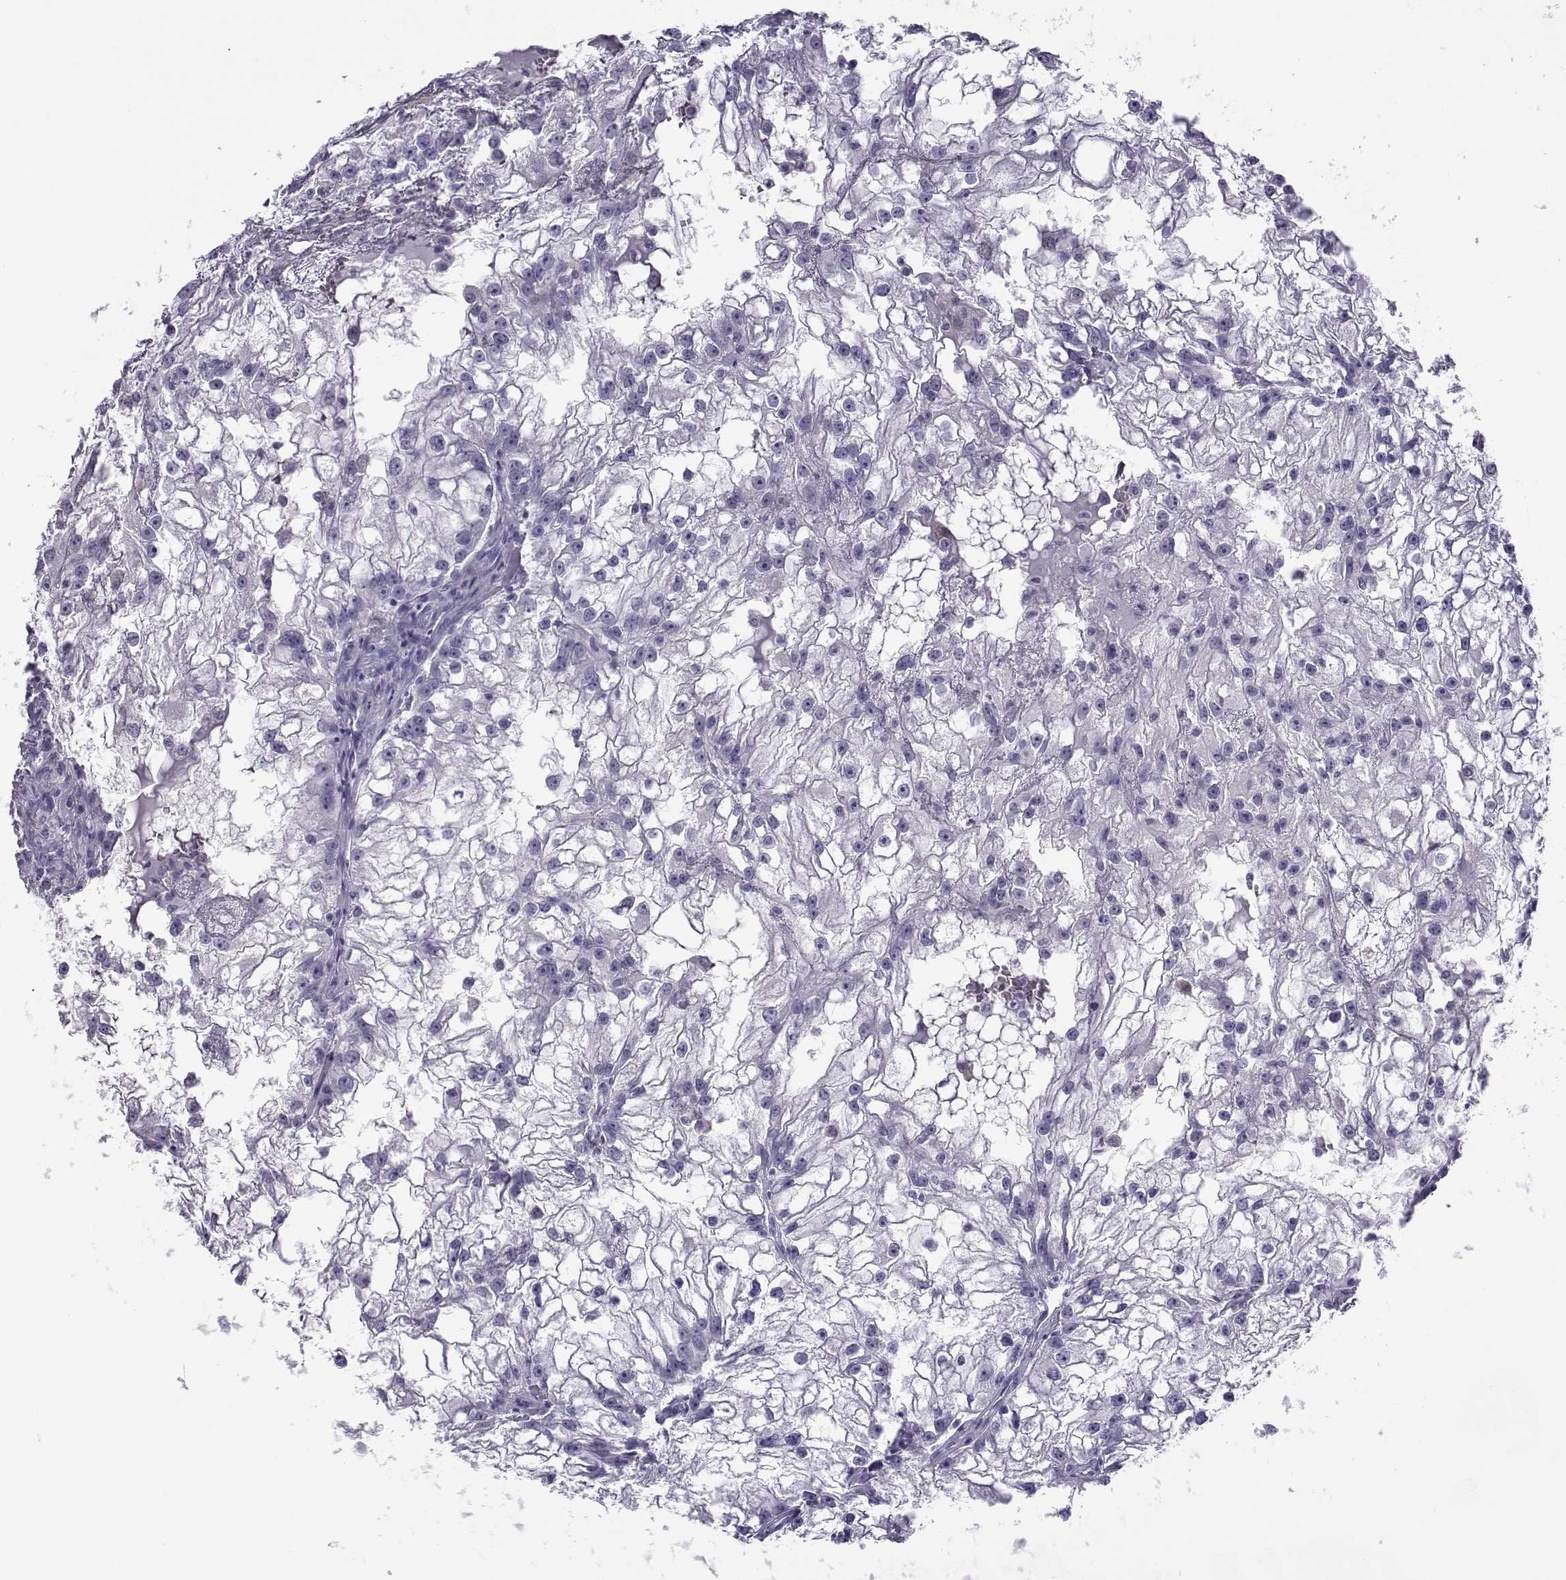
{"staining": {"intensity": "negative", "quantity": "none", "location": "none"}, "tissue": "renal cancer", "cell_type": "Tumor cells", "image_type": "cancer", "snomed": [{"axis": "morphology", "description": "Adenocarcinoma, NOS"}, {"axis": "topography", "description": "Kidney"}], "caption": "The IHC photomicrograph has no significant positivity in tumor cells of renal cancer tissue.", "gene": "RHOXF2", "patient": {"sex": "male", "age": 59}}